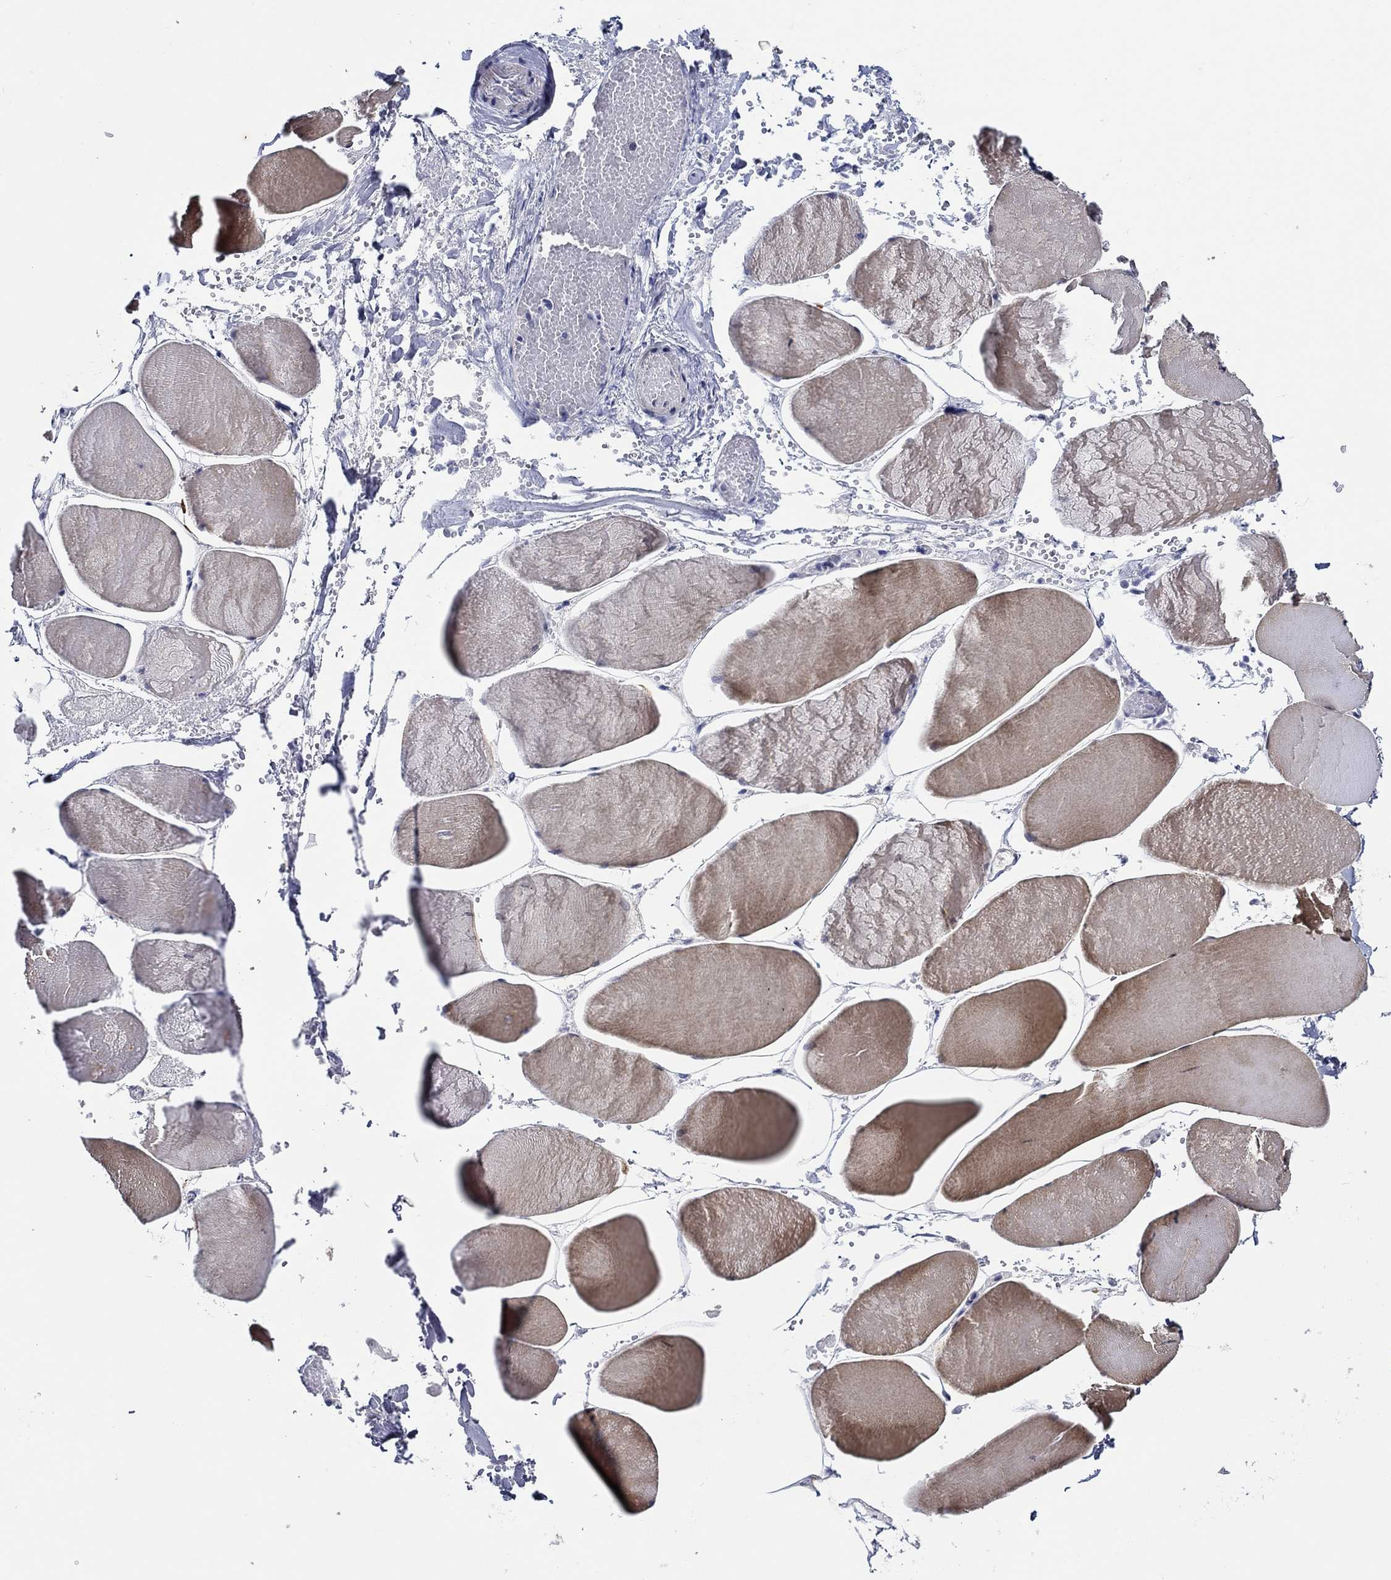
{"staining": {"intensity": "strong", "quantity": "25%-75%", "location": "cytoplasmic/membranous"}, "tissue": "skeletal muscle", "cell_type": "Myocytes", "image_type": "normal", "snomed": [{"axis": "morphology", "description": "Normal tissue, NOS"}, {"axis": "morphology", "description": "Malignant melanoma, Metastatic site"}, {"axis": "topography", "description": "Skeletal muscle"}], "caption": "The micrograph shows staining of unremarkable skeletal muscle, revealing strong cytoplasmic/membranous protein staining (brown color) within myocytes.", "gene": "SLC34A1", "patient": {"sex": "male", "age": 50}}